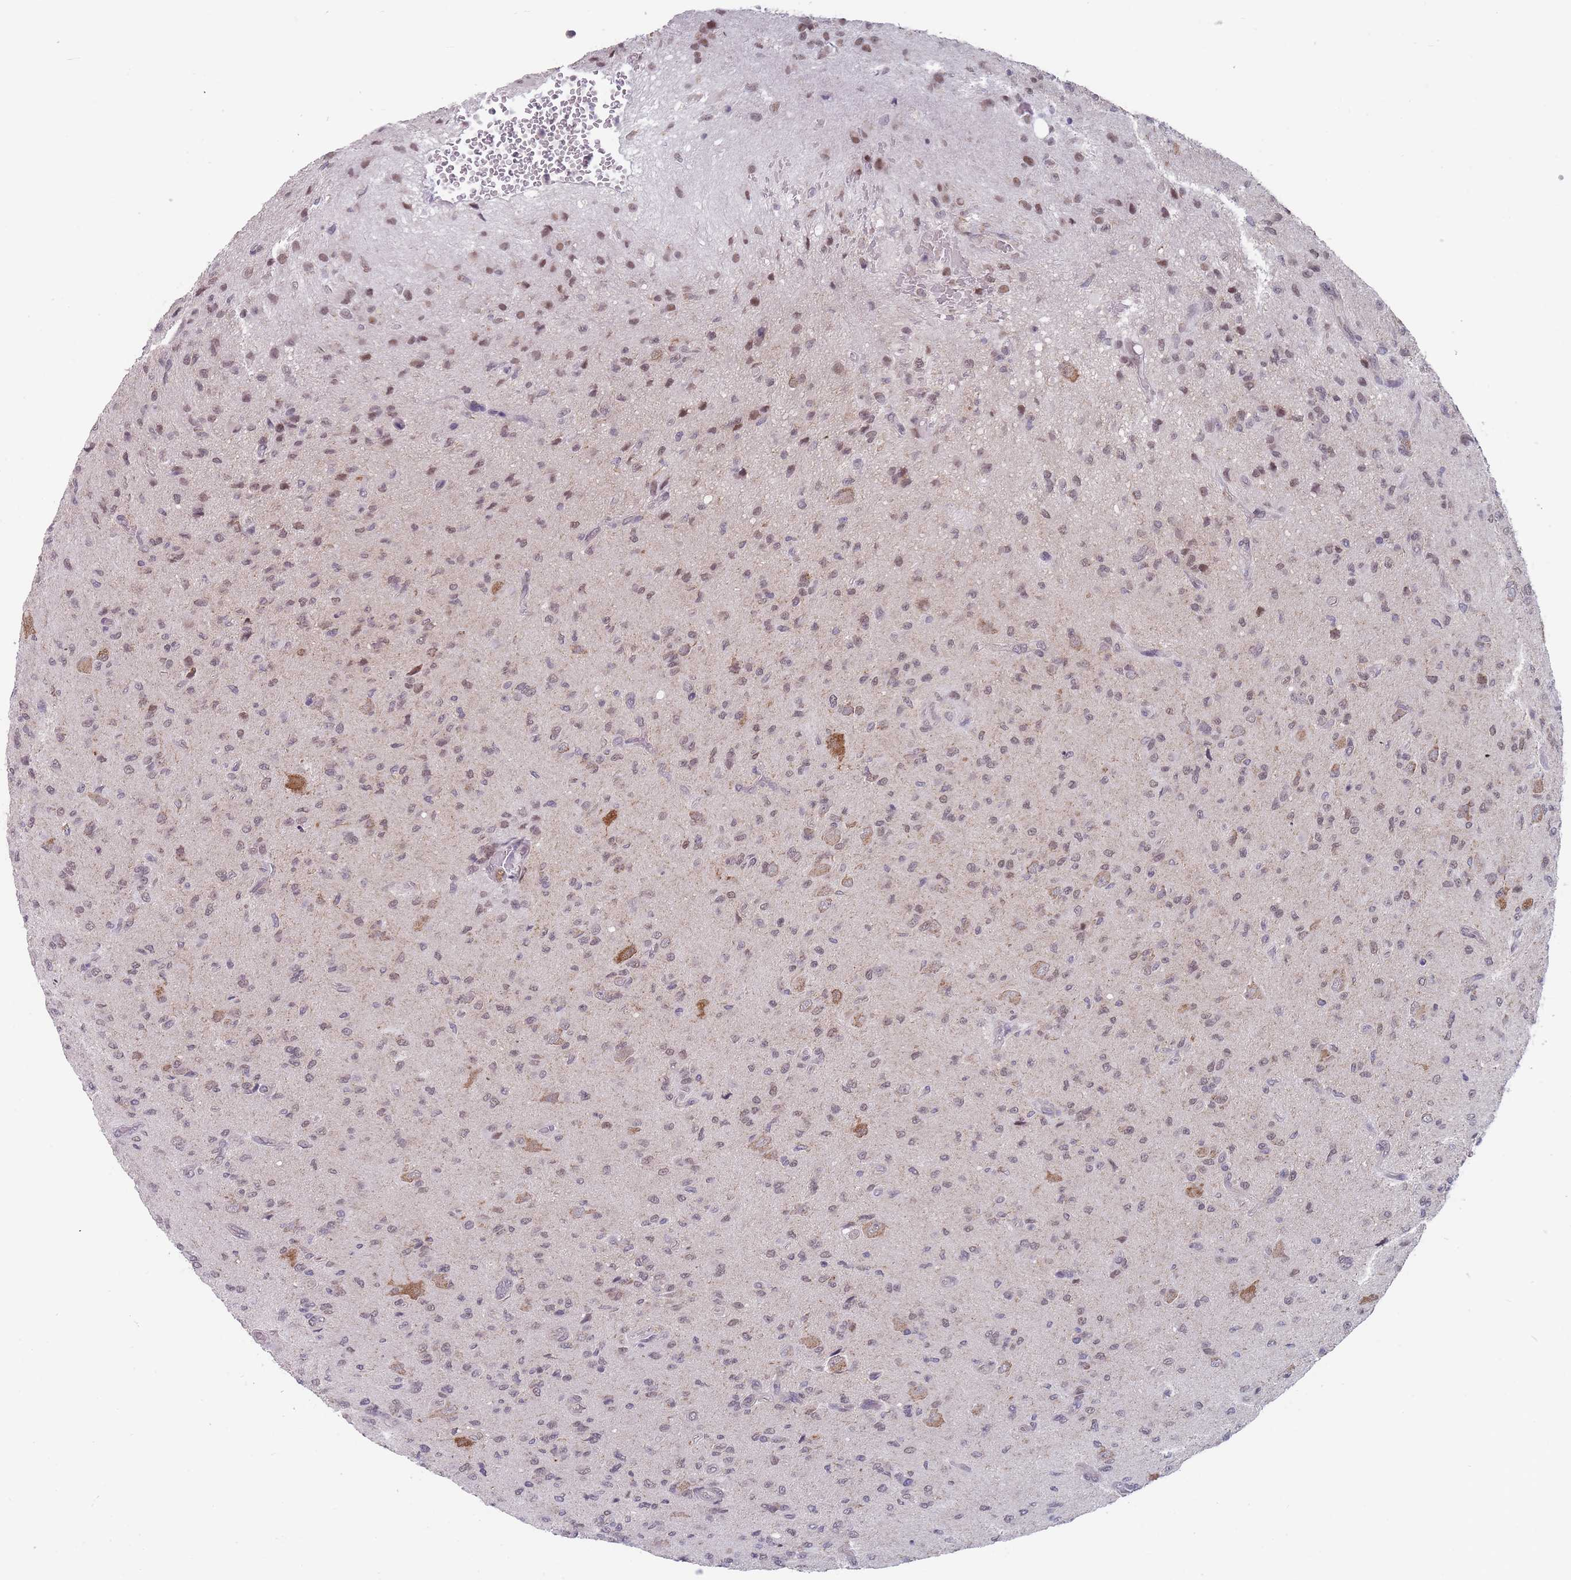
{"staining": {"intensity": "moderate", "quantity": "25%-75%", "location": "nuclear"}, "tissue": "glioma", "cell_type": "Tumor cells", "image_type": "cancer", "snomed": [{"axis": "morphology", "description": "Glioma, malignant, High grade"}, {"axis": "topography", "description": "Brain"}], "caption": "An image showing moderate nuclear staining in about 25%-75% of tumor cells in malignant glioma (high-grade), as visualized by brown immunohistochemical staining.", "gene": "PEX7", "patient": {"sex": "male", "age": 36}}